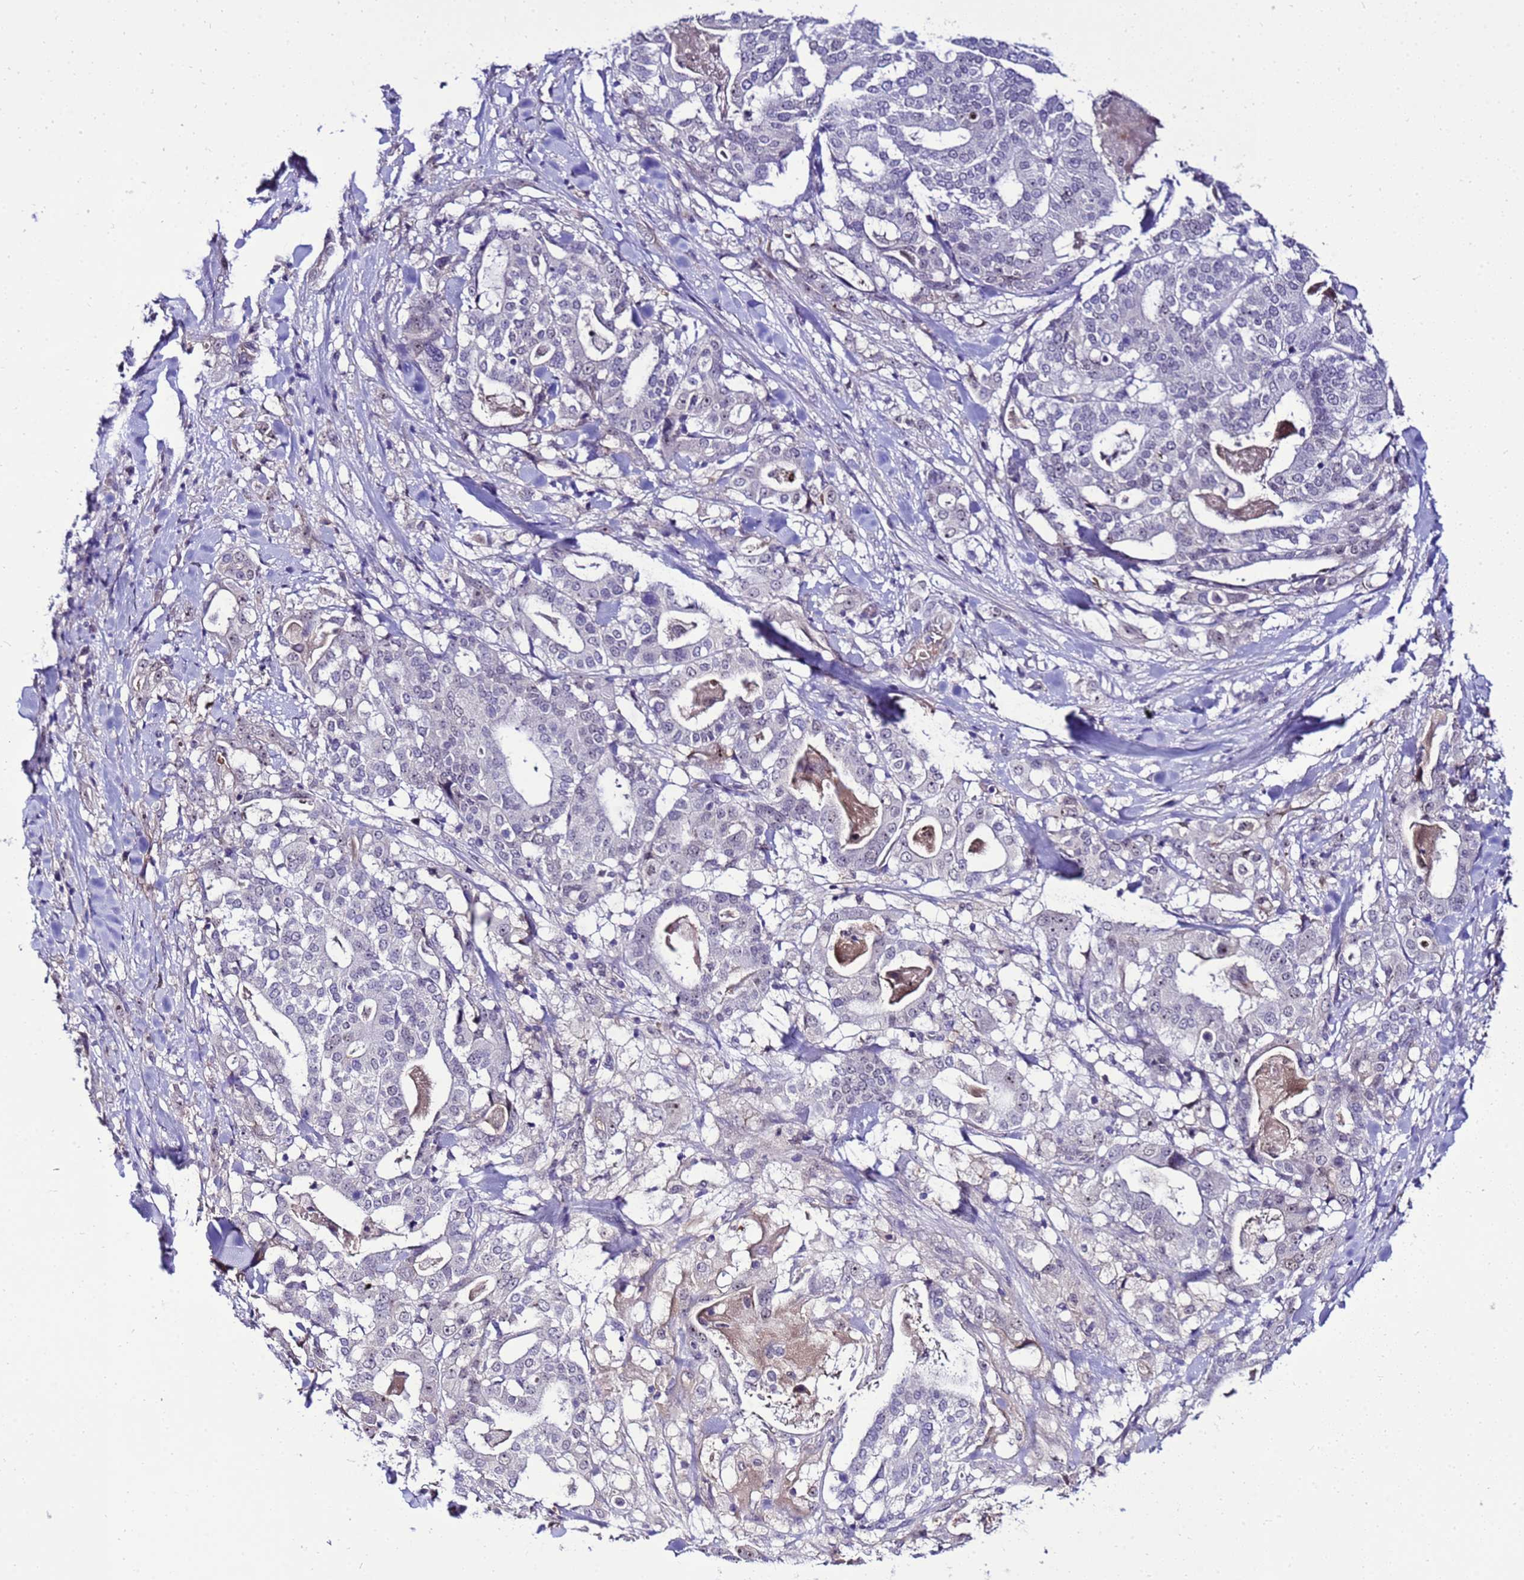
{"staining": {"intensity": "negative", "quantity": "none", "location": "none"}, "tissue": "stomach cancer", "cell_type": "Tumor cells", "image_type": "cancer", "snomed": [{"axis": "morphology", "description": "Adenocarcinoma, NOS"}, {"axis": "topography", "description": "Stomach"}], "caption": "The photomicrograph reveals no significant staining in tumor cells of adenocarcinoma (stomach).", "gene": "C19orf47", "patient": {"sex": "male", "age": 48}}